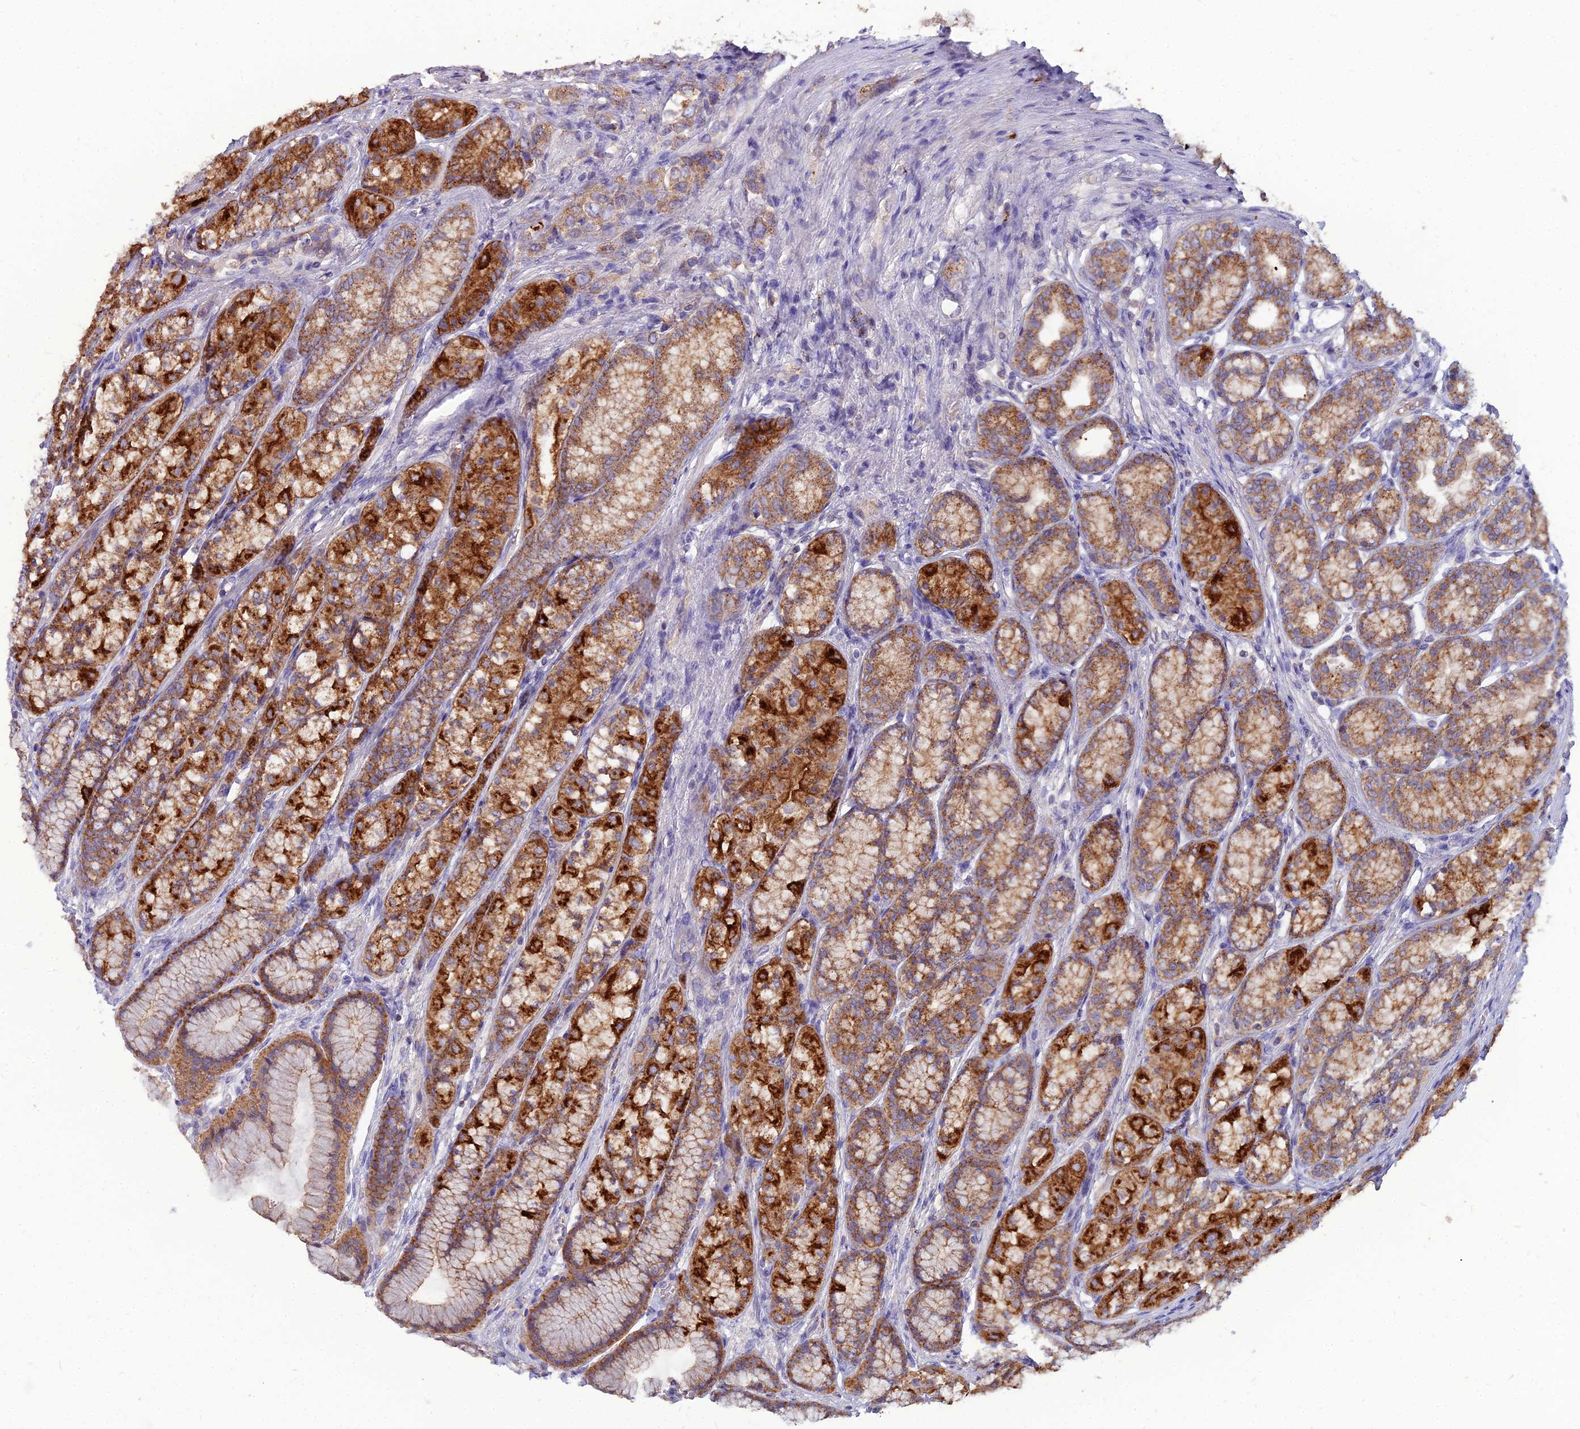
{"staining": {"intensity": "strong", "quantity": ">75%", "location": "cytoplasmic/membranous"}, "tissue": "stomach", "cell_type": "Glandular cells", "image_type": "normal", "snomed": [{"axis": "morphology", "description": "Normal tissue, NOS"}, {"axis": "morphology", "description": "Adenocarcinoma, NOS"}, {"axis": "morphology", "description": "Adenocarcinoma, High grade"}, {"axis": "topography", "description": "Stomach, upper"}, {"axis": "topography", "description": "Stomach"}], "caption": "Protein staining of unremarkable stomach exhibits strong cytoplasmic/membranous staining in approximately >75% of glandular cells. The protein is stained brown, and the nuclei are stained in blue (DAB IHC with brightfield microscopy, high magnification).", "gene": "PCED1B", "patient": {"sex": "female", "age": 65}}